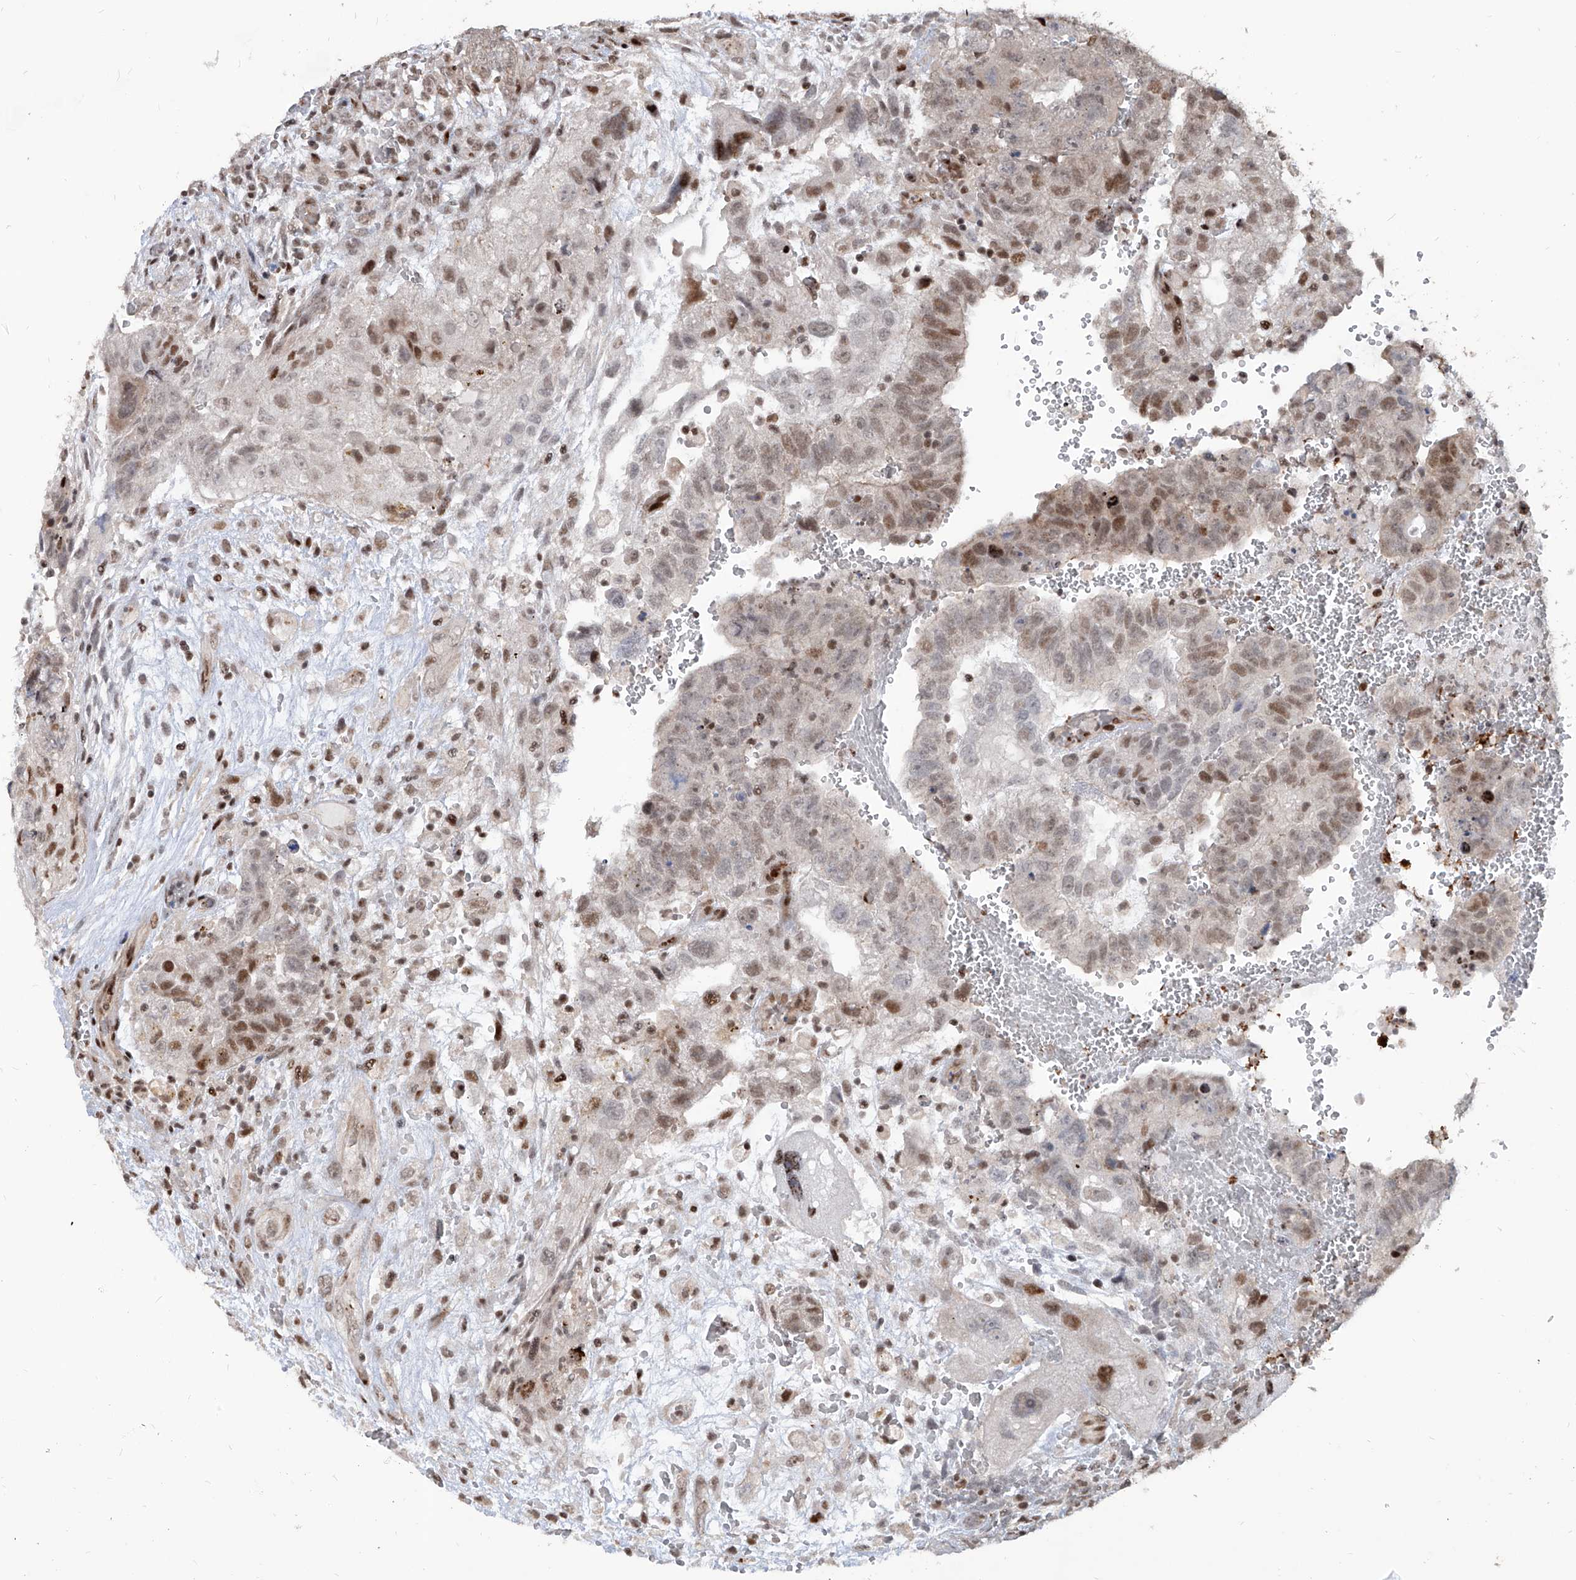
{"staining": {"intensity": "weak", "quantity": "25%-75%", "location": "nuclear"}, "tissue": "testis cancer", "cell_type": "Tumor cells", "image_type": "cancer", "snomed": [{"axis": "morphology", "description": "Carcinoma, Embryonal, NOS"}, {"axis": "topography", "description": "Testis"}], "caption": "Testis cancer was stained to show a protein in brown. There is low levels of weak nuclear positivity in about 25%-75% of tumor cells.", "gene": "IRF2", "patient": {"sex": "male", "age": 37}}